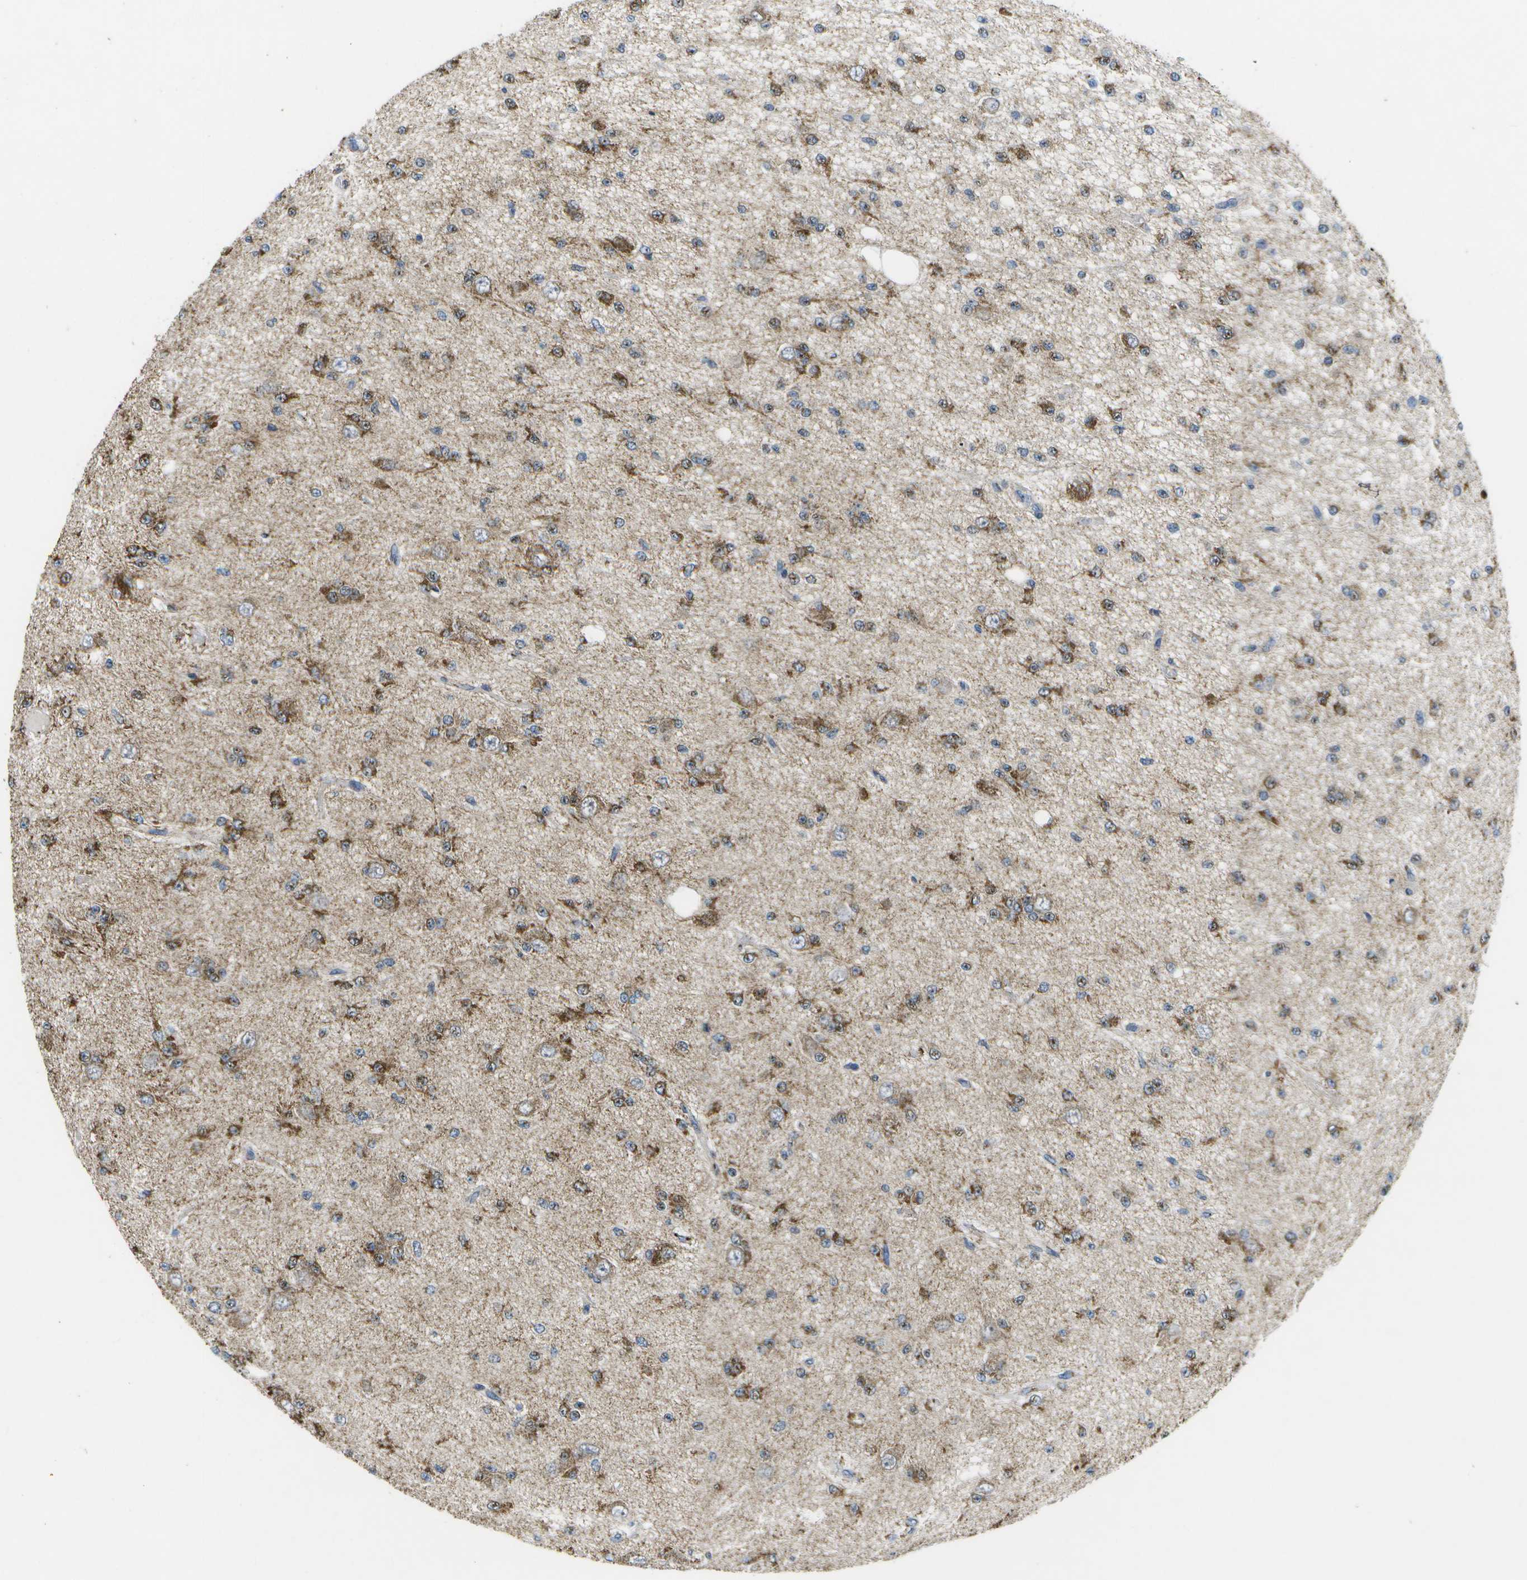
{"staining": {"intensity": "moderate", "quantity": "25%-75%", "location": "cytoplasmic/membranous"}, "tissue": "glioma", "cell_type": "Tumor cells", "image_type": "cancer", "snomed": [{"axis": "morphology", "description": "Glioma, malignant, Low grade"}, {"axis": "topography", "description": "Brain"}], "caption": "This photomicrograph shows glioma stained with IHC to label a protein in brown. The cytoplasmic/membranous of tumor cells show moderate positivity for the protein. Nuclei are counter-stained blue.", "gene": "GALNT15", "patient": {"sex": "male", "age": 38}}